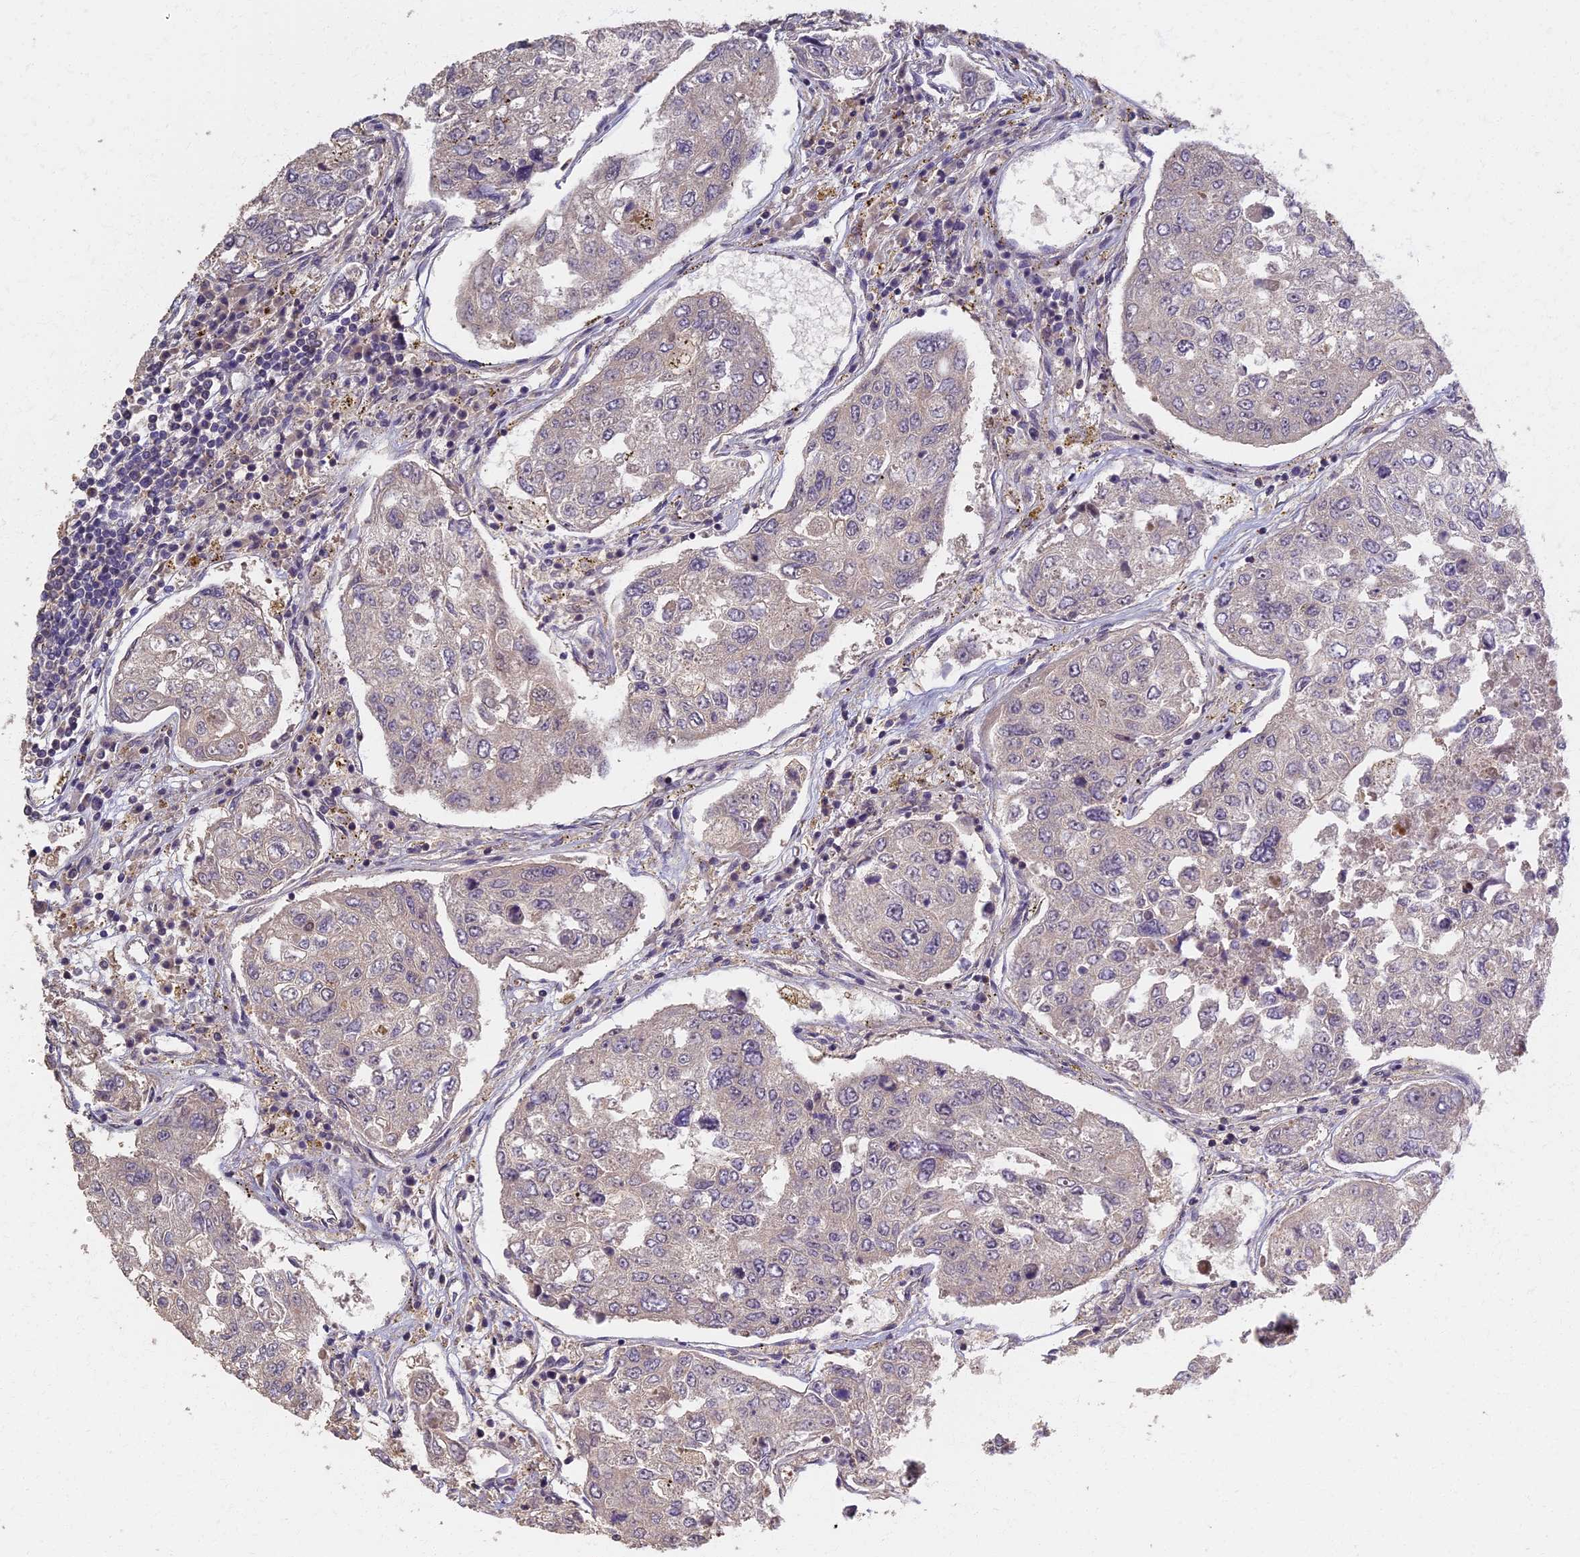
{"staining": {"intensity": "negative", "quantity": "none", "location": "none"}, "tissue": "urothelial cancer", "cell_type": "Tumor cells", "image_type": "cancer", "snomed": [{"axis": "morphology", "description": "Urothelial carcinoma, High grade"}, {"axis": "topography", "description": "Lymph node"}, {"axis": "topography", "description": "Urinary bladder"}], "caption": "The histopathology image exhibits no staining of tumor cells in urothelial cancer.", "gene": "AP4E1", "patient": {"sex": "male", "age": 51}}